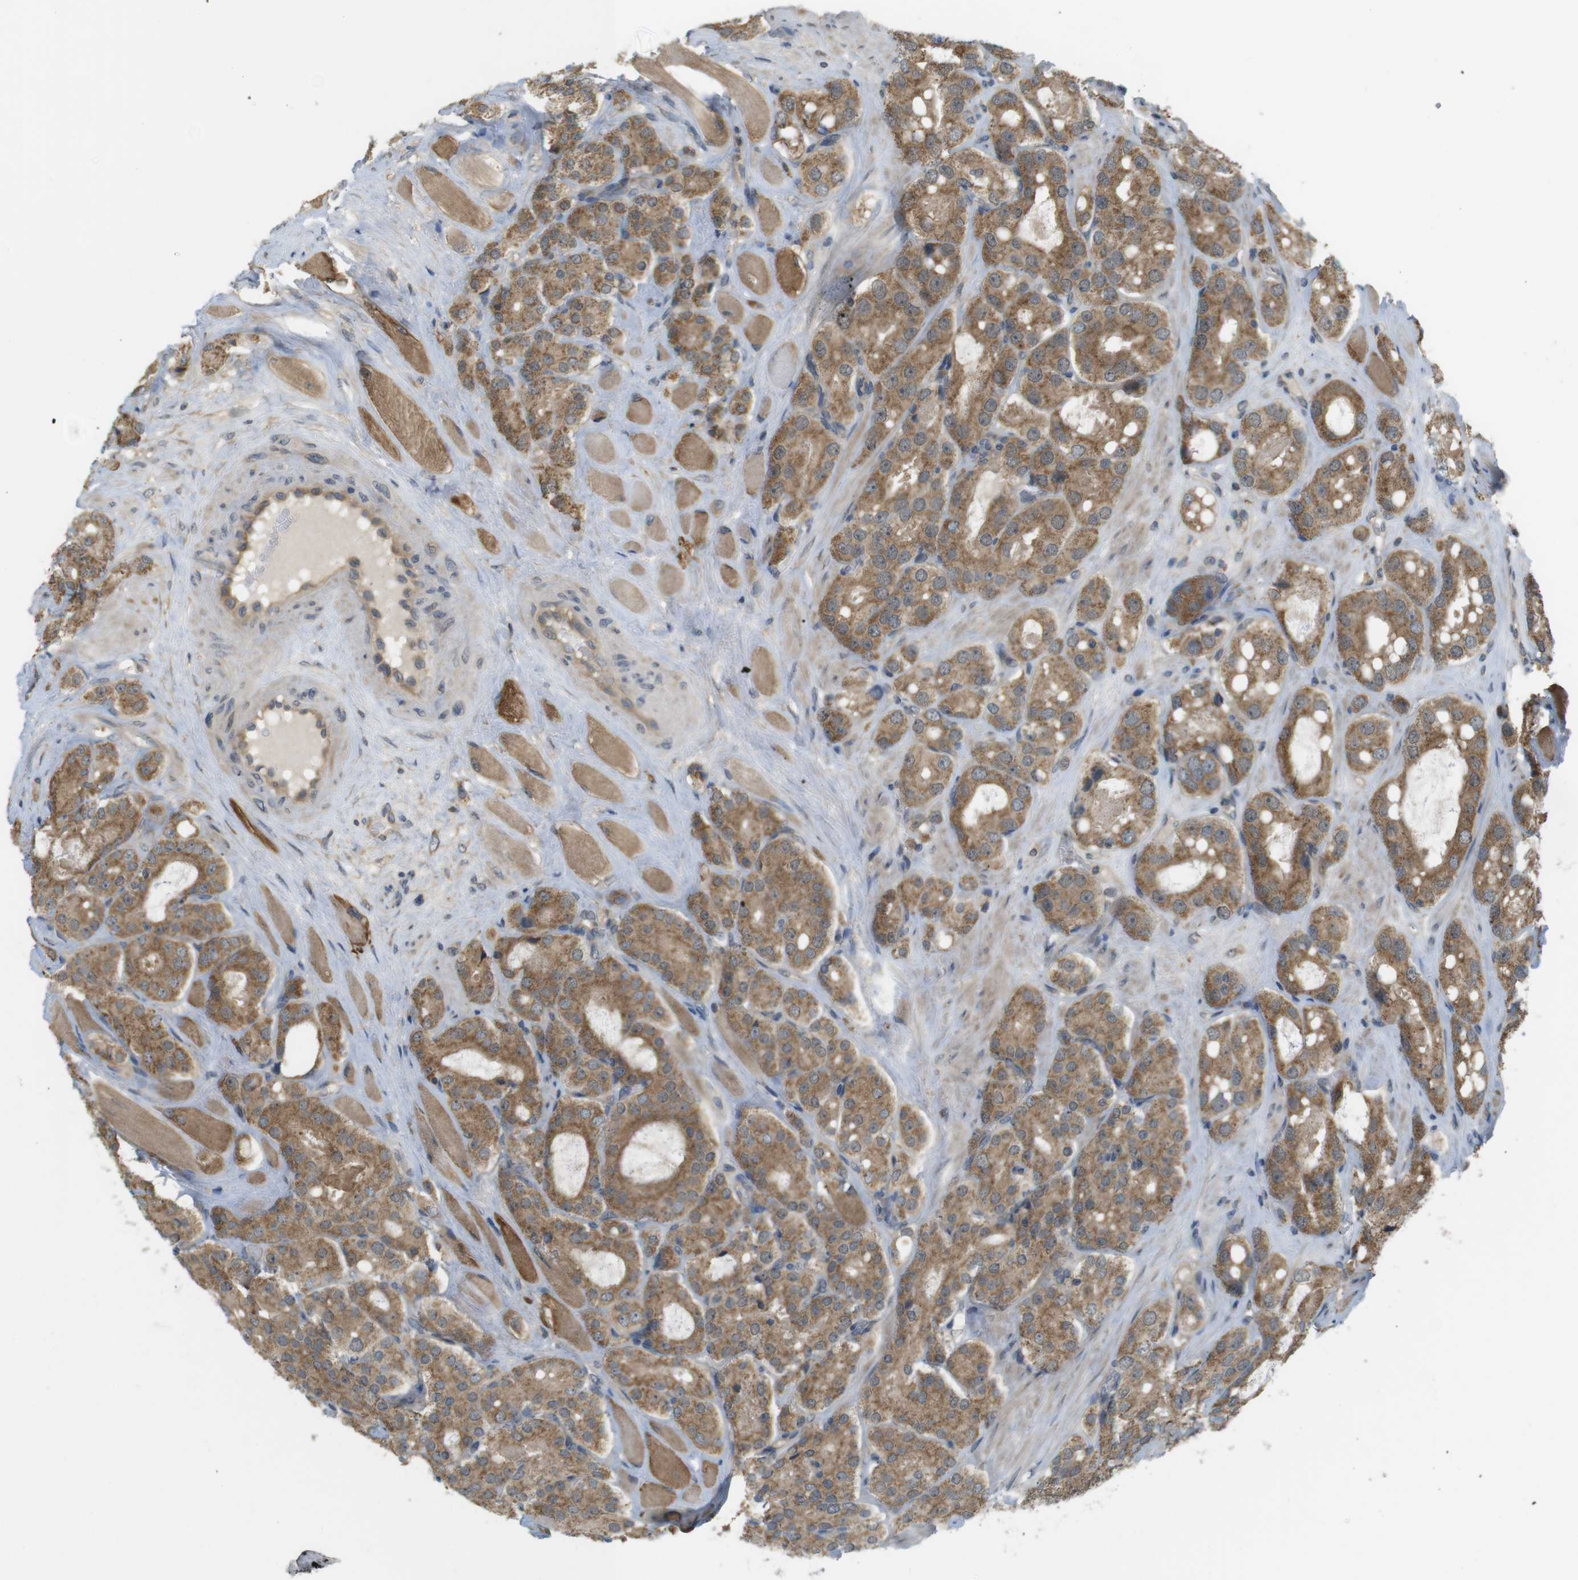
{"staining": {"intensity": "moderate", "quantity": ">75%", "location": "cytoplasmic/membranous"}, "tissue": "prostate cancer", "cell_type": "Tumor cells", "image_type": "cancer", "snomed": [{"axis": "morphology", "description": "Adenocarcinoma, High grade"}, {"axis": "topography", "description": "Prostate"}], "caption": "Human prostate cancer stained for a protein (brown) reveals moderate cytoplasmic/membranous positive staining in approximately >75% of tumor cells.", "gene": "RNF130", "patient": {"sex": "male", "age": 65}}